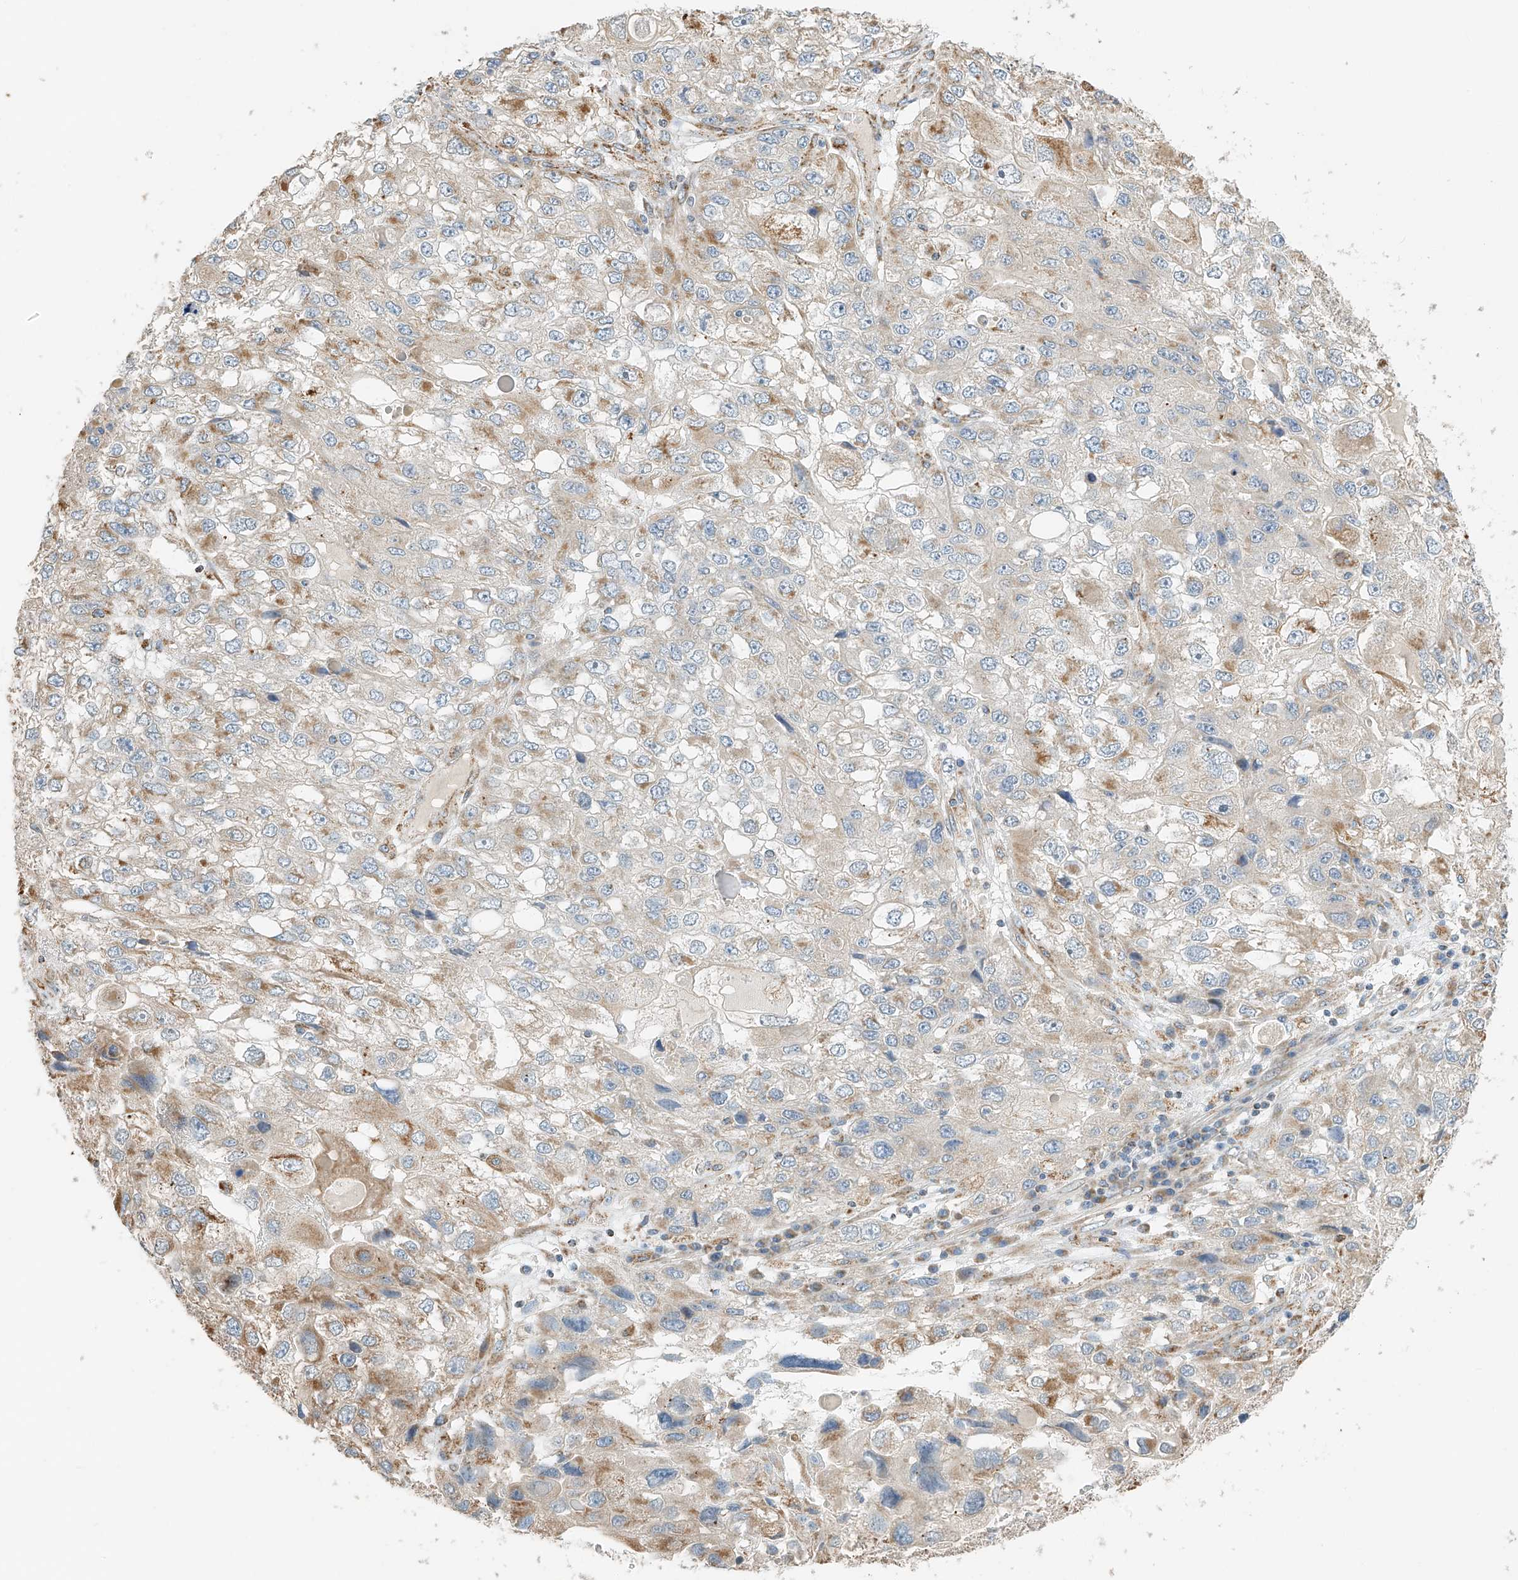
{"staining": {"intensity": "moderate", "quantity": "<25%", "location": "cytoplasmic/membranous"}, "tissue": "endometrial cancer", "cell_type": "Tumor cells", "image_type": "cancer", "snomed": [{"axis": "morphology", "description": "Adenocarcinoma, NOS"}, {"axis": "topography", "description": "Endometrium"}], "caption": "Moderate cytoplasmic/membranous expression for a protein is identified in approximately <25% of tumor cells of endometrial cancer (adenocarcinoma) using immunohistochemistry.", "gene": "YIPF7", "patient": {"sex": "female", "age": 49}}